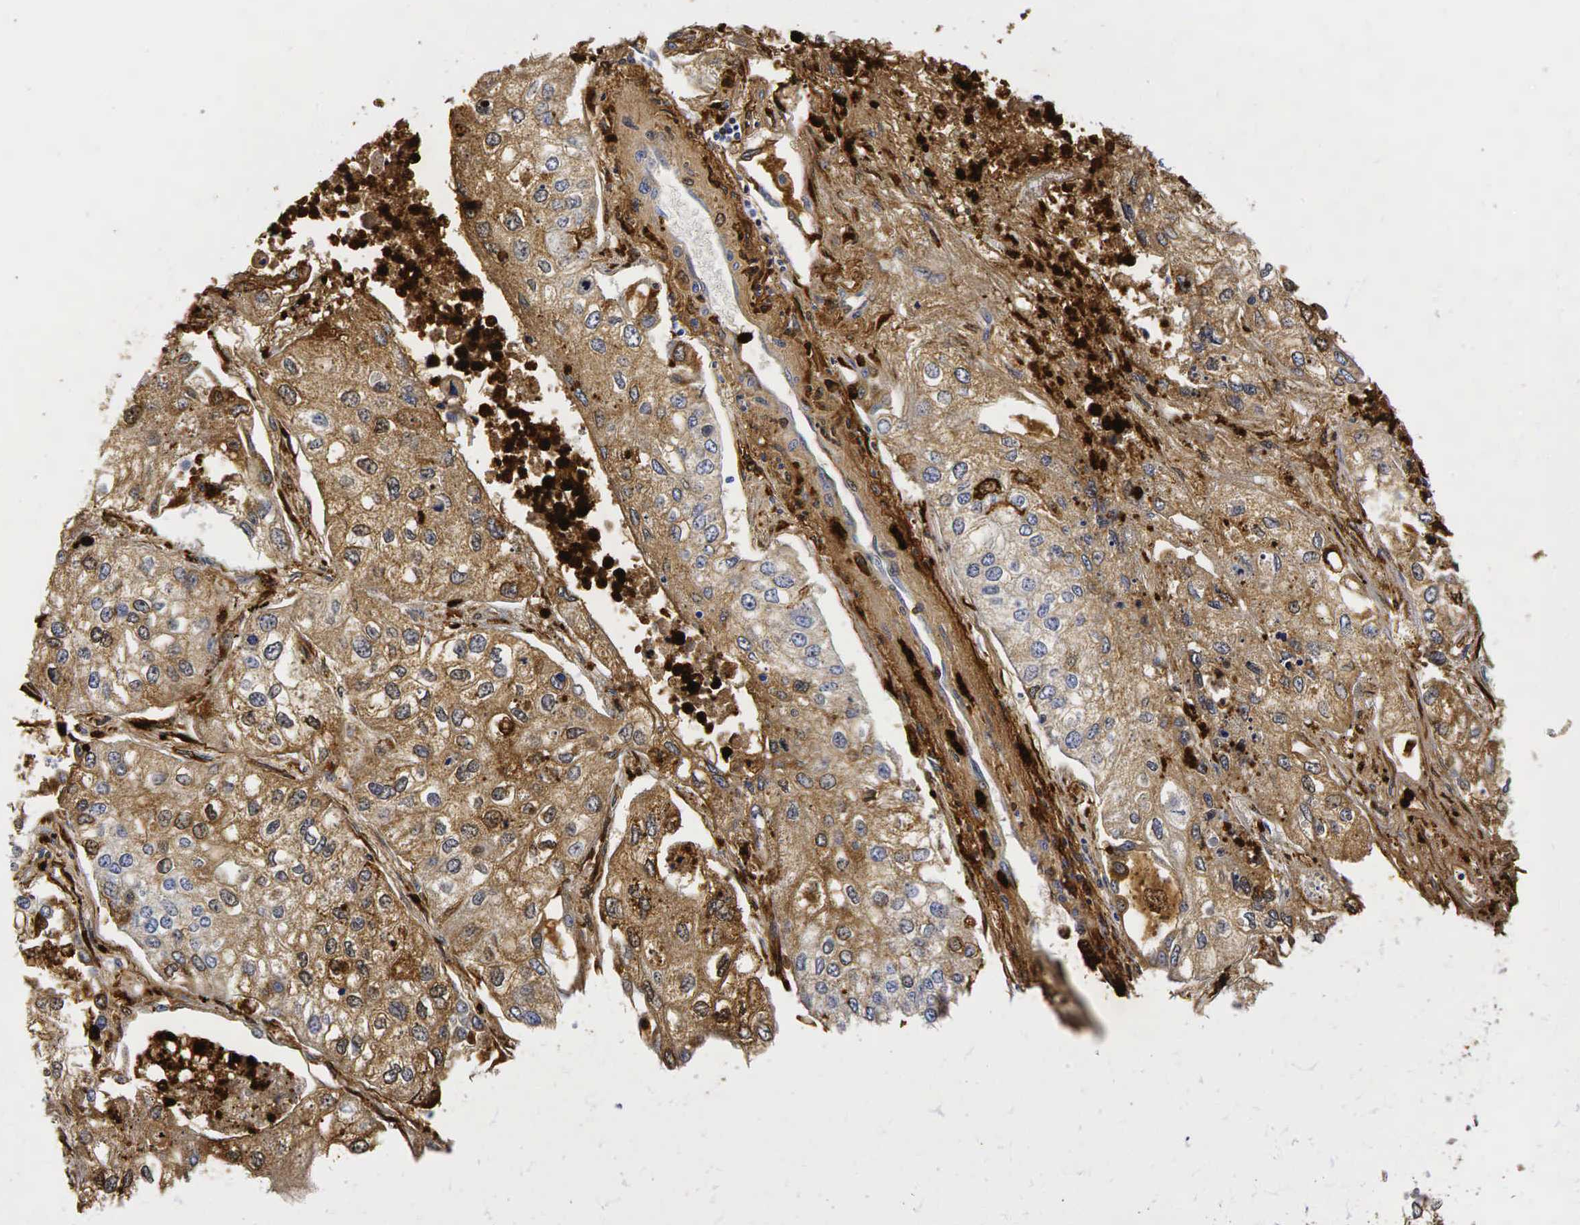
{"staining": {"intensity": "moderate", "quantity": "25%-75%", "location": "cytoplasmic/membranous"}, "tissue": "lung cancer", "cell_type": "Tumor cells", "image_type": "cancer", "snomed": [{"axis": "morphology", "description": "Squamous cell carcinoma, NOS"}, {"axis": "topography", "description": "Lung"}], "caption": "This is an image of immunohistochemistry staining of lung squamous cell carcinoma, which shows moderate staining in the cytoplasmic/membranous of tumor cells.", "gene": "LYZ", "patient": {"sex": "male", "age": 75}}